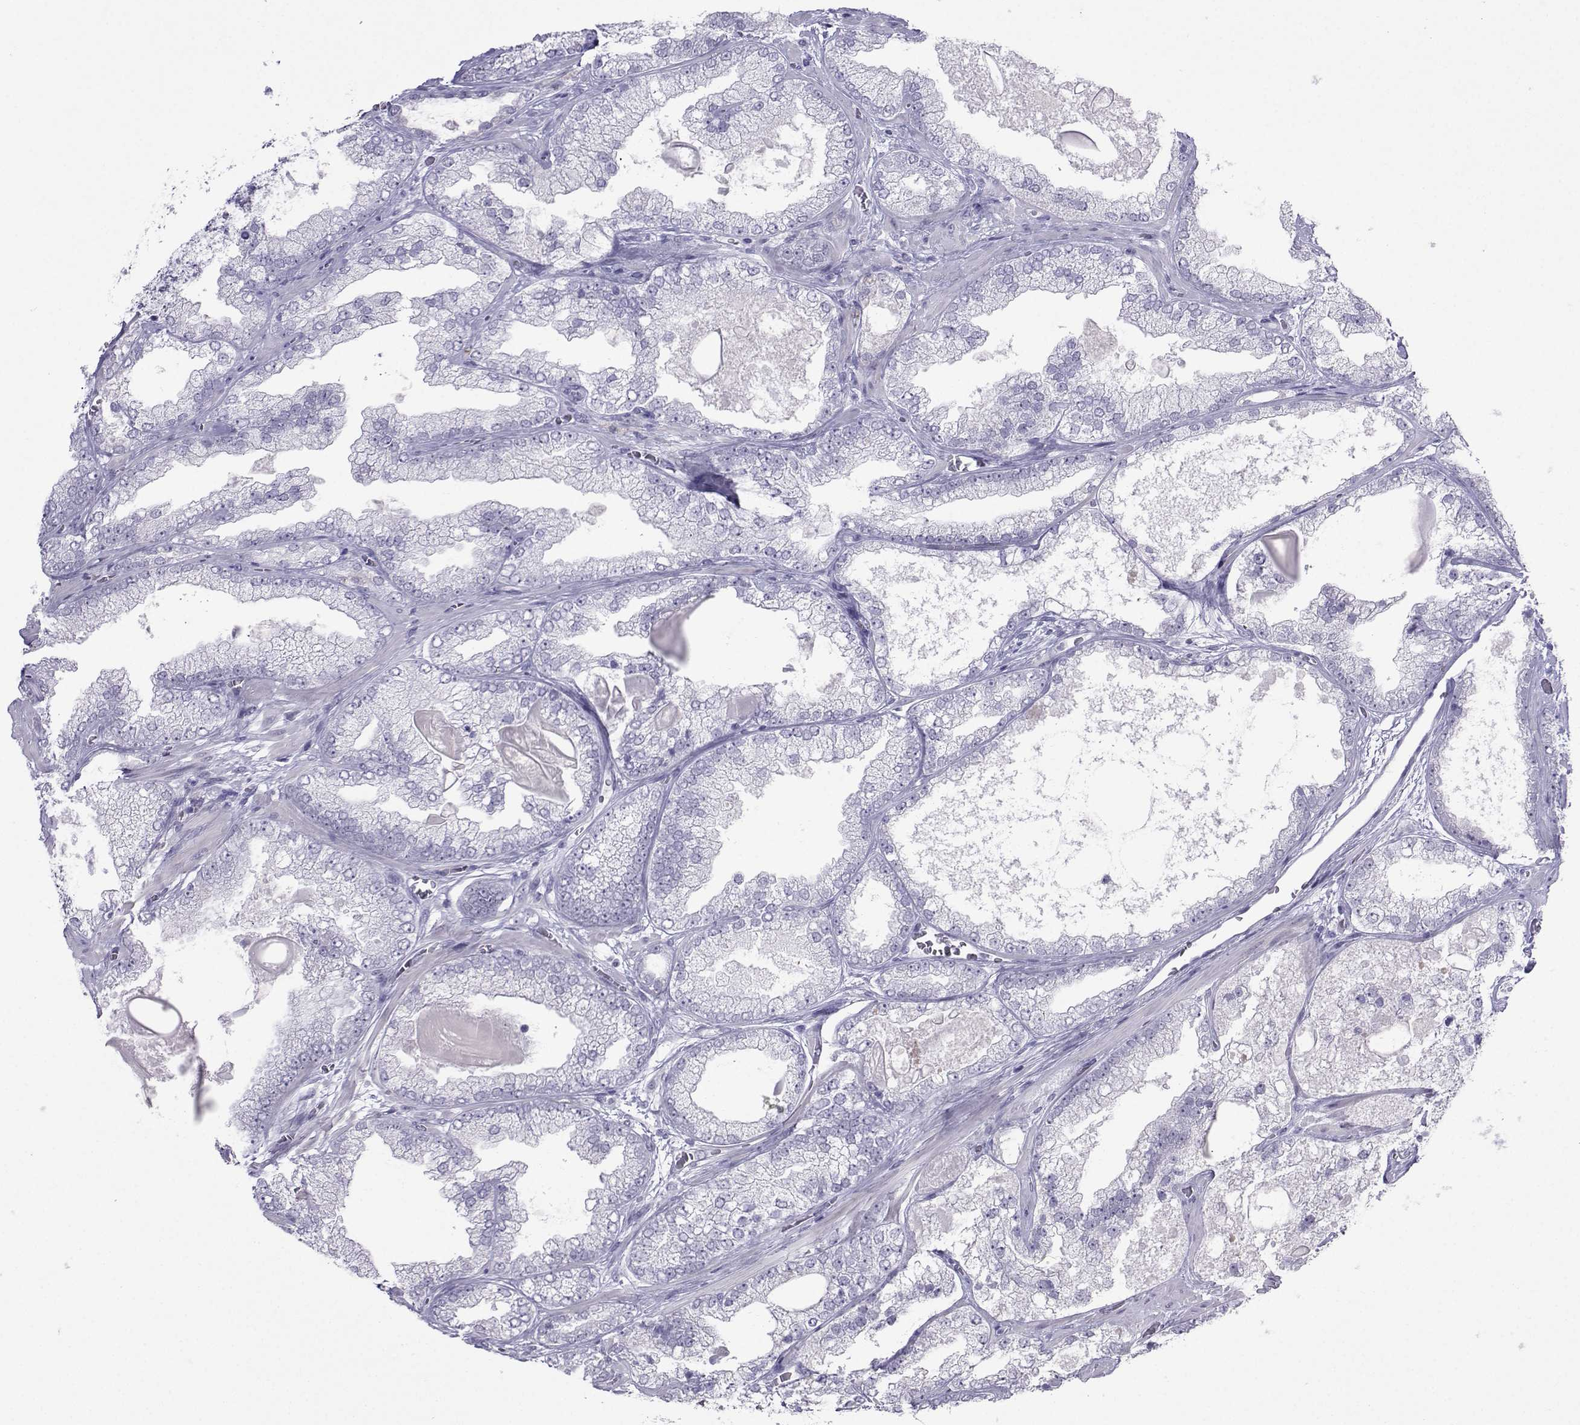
{"staining": {"intensity": "negative", "quantity": "none", "location": "none"}, "tissue": "prostate cancer", "cell_type": "Tumor cells", "image_type": "cancer", "snomed": [{"axis": "morphology", "description": "Adenocarcinoma, Low grade"}, {"axis": "topography", "description": "Prostate"}], "caption": "This is an immunohistochemistry micrograph of human low-grade adenocarcinoma (prostate). There is no staining in tumor cells.", "gene": "LORICRIN", "patient": {"sex": "male", "age": 57}}